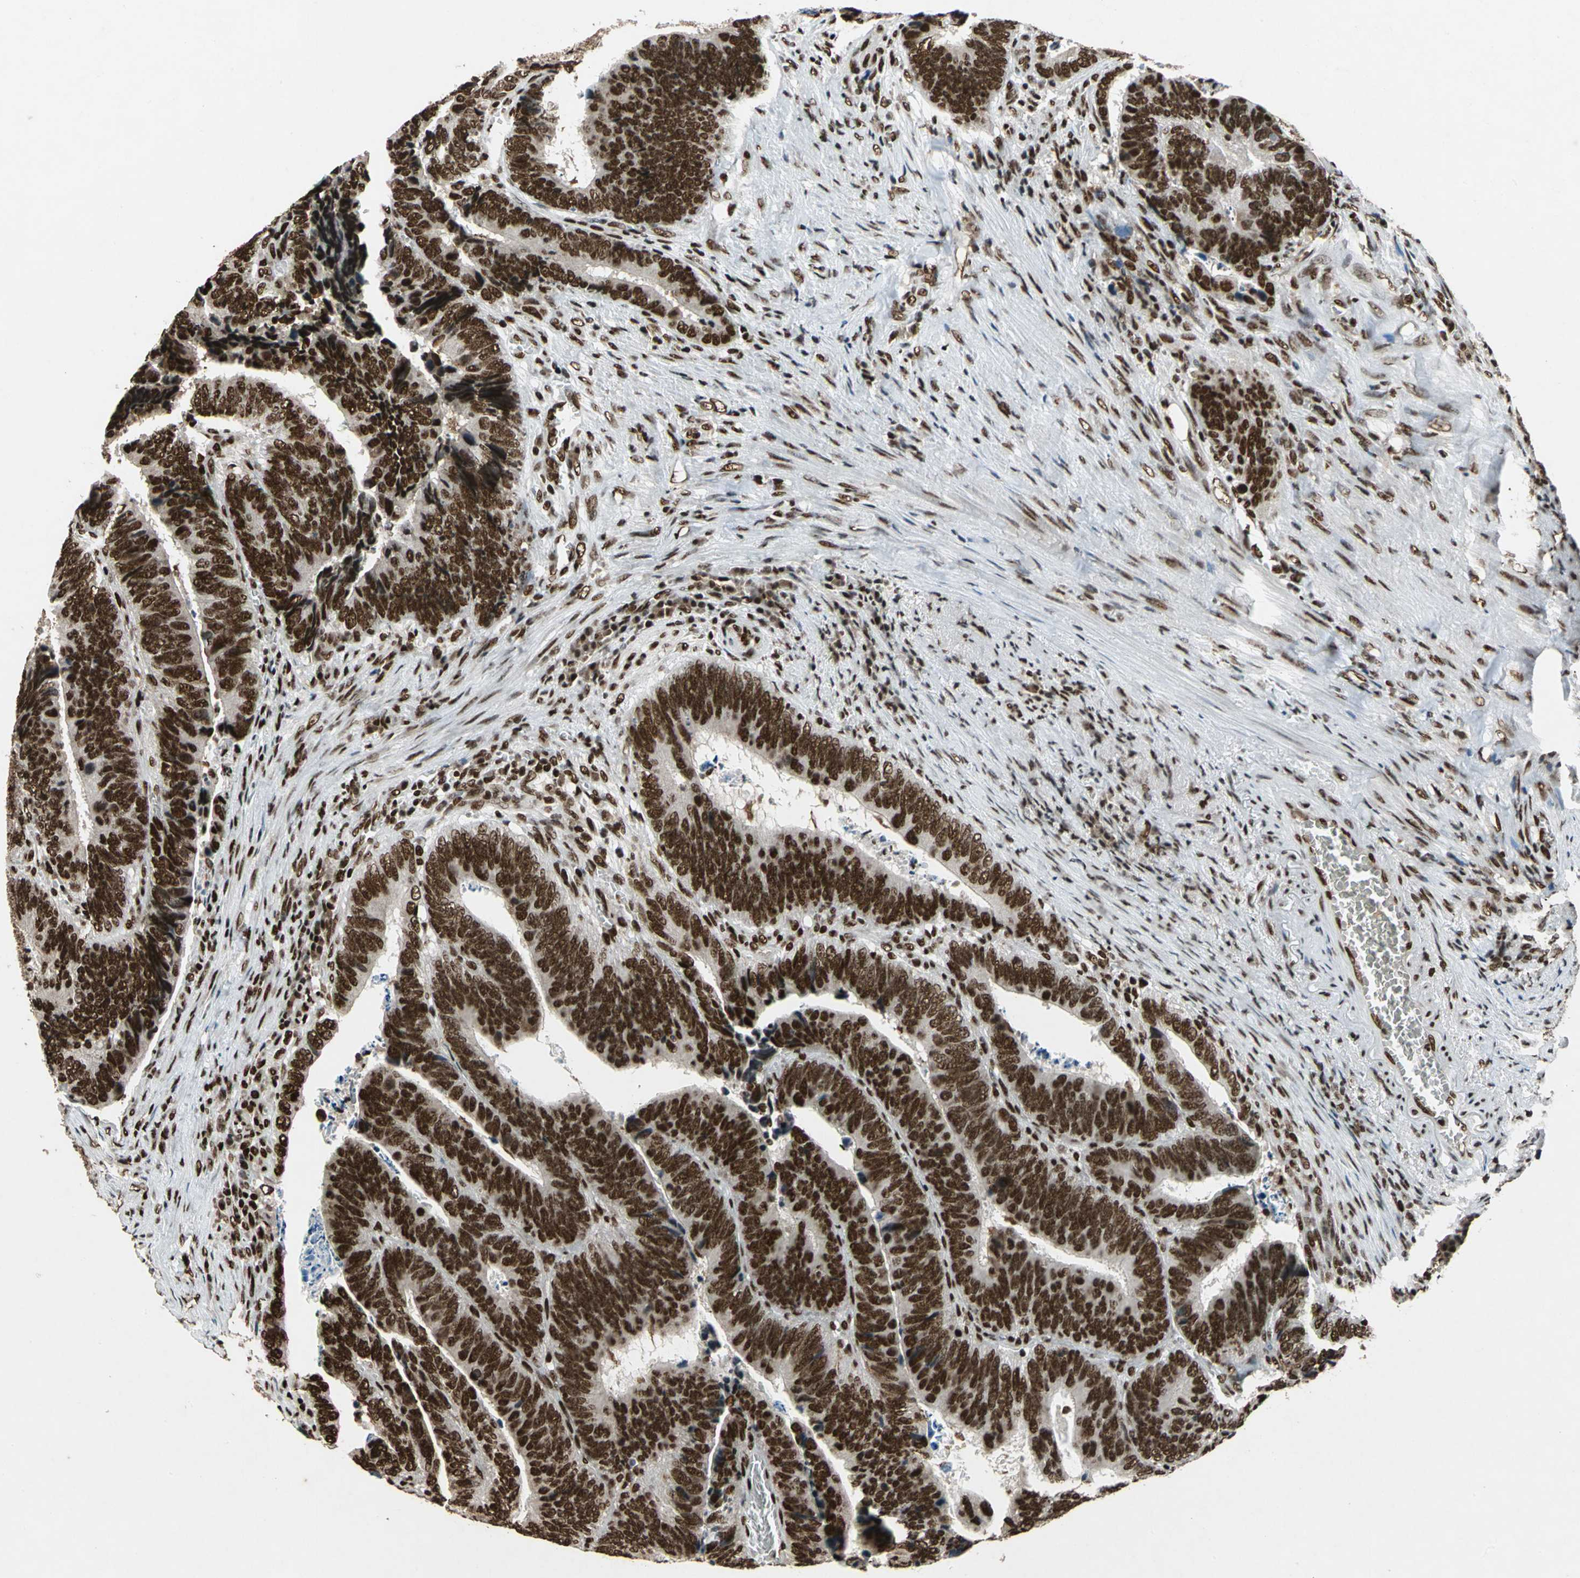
{"staining": {"intensity": "strong", "quantity": ">75%", "location": "nuclear"}, "tissue": "colorectal cancer", "cell_type": "Tumor cells", "image_type": "cancer", "snomed": [{"axis": "morphology", "description": "Adenocarcinoma, NOS"}, {"axis": "topography", "description": "Colon"}], "caption": "The histopathology image shows immunohistochemical staining of adenocarcinoma (colorectal). There is strong nuclear staining is present in approximately >75% of tumor cells.", "gene": "MTA2", "patient": {"sex": "male", "age": 72}}